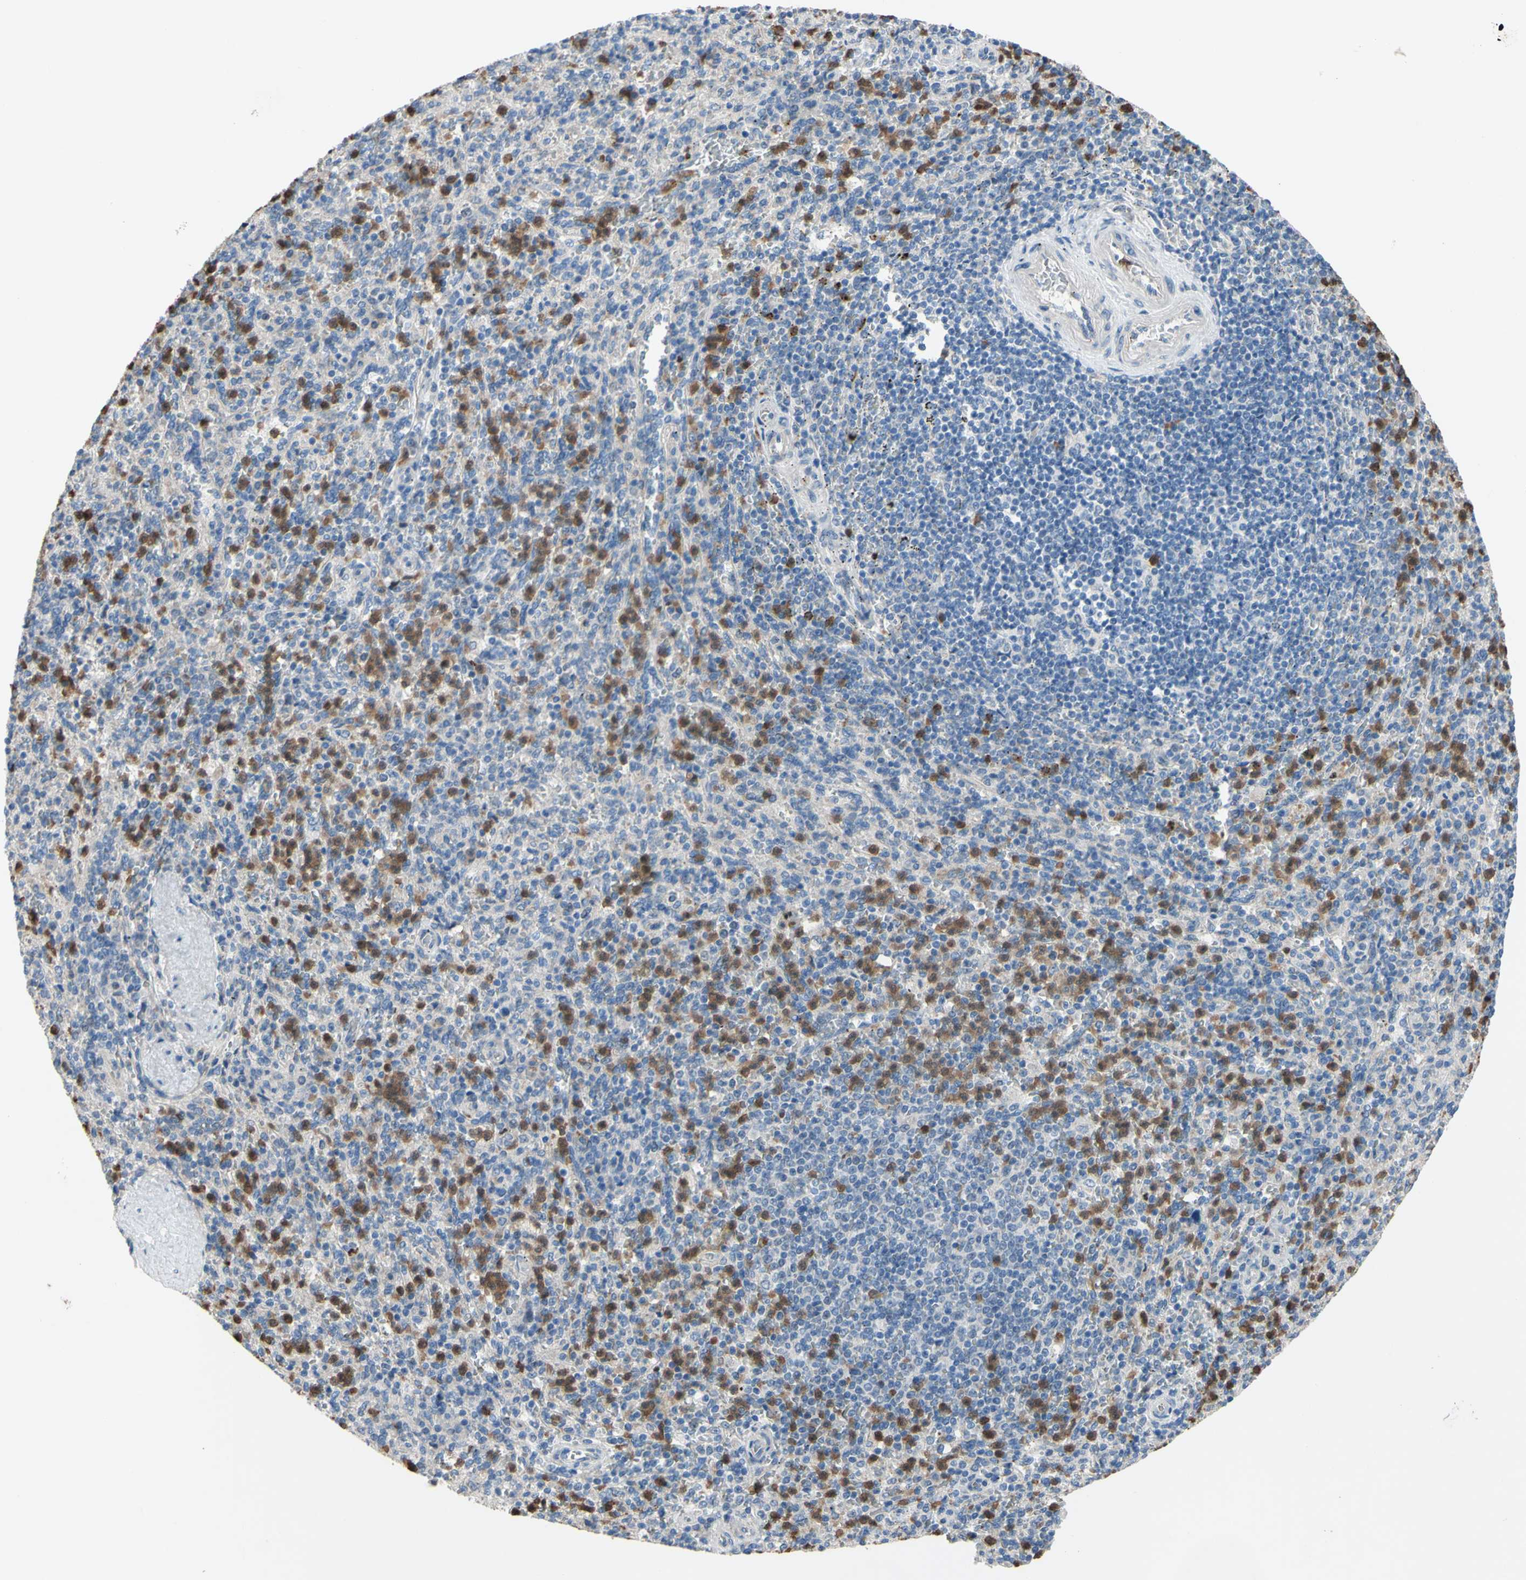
{"staining": {"intensity": "moderate", "quantity": ">75%", "location": "cytoplasmic/membranous"}, "tissue": "spleen", "cell_type": "Cells in red pulp", "image_type": "normal", "snomed": [{"axis": "morphology", "description": "Normal tissue, NOS"}, {"axis": "topography", "description": "Spleen"}], "caption": "Protein staining reveals moderate cytoplasmic/membranous expression in about >75% of cells in red pulp in normal spleen.", "gene": "GRAMD2B", "patient": {"sex": "male", "age": 36}}